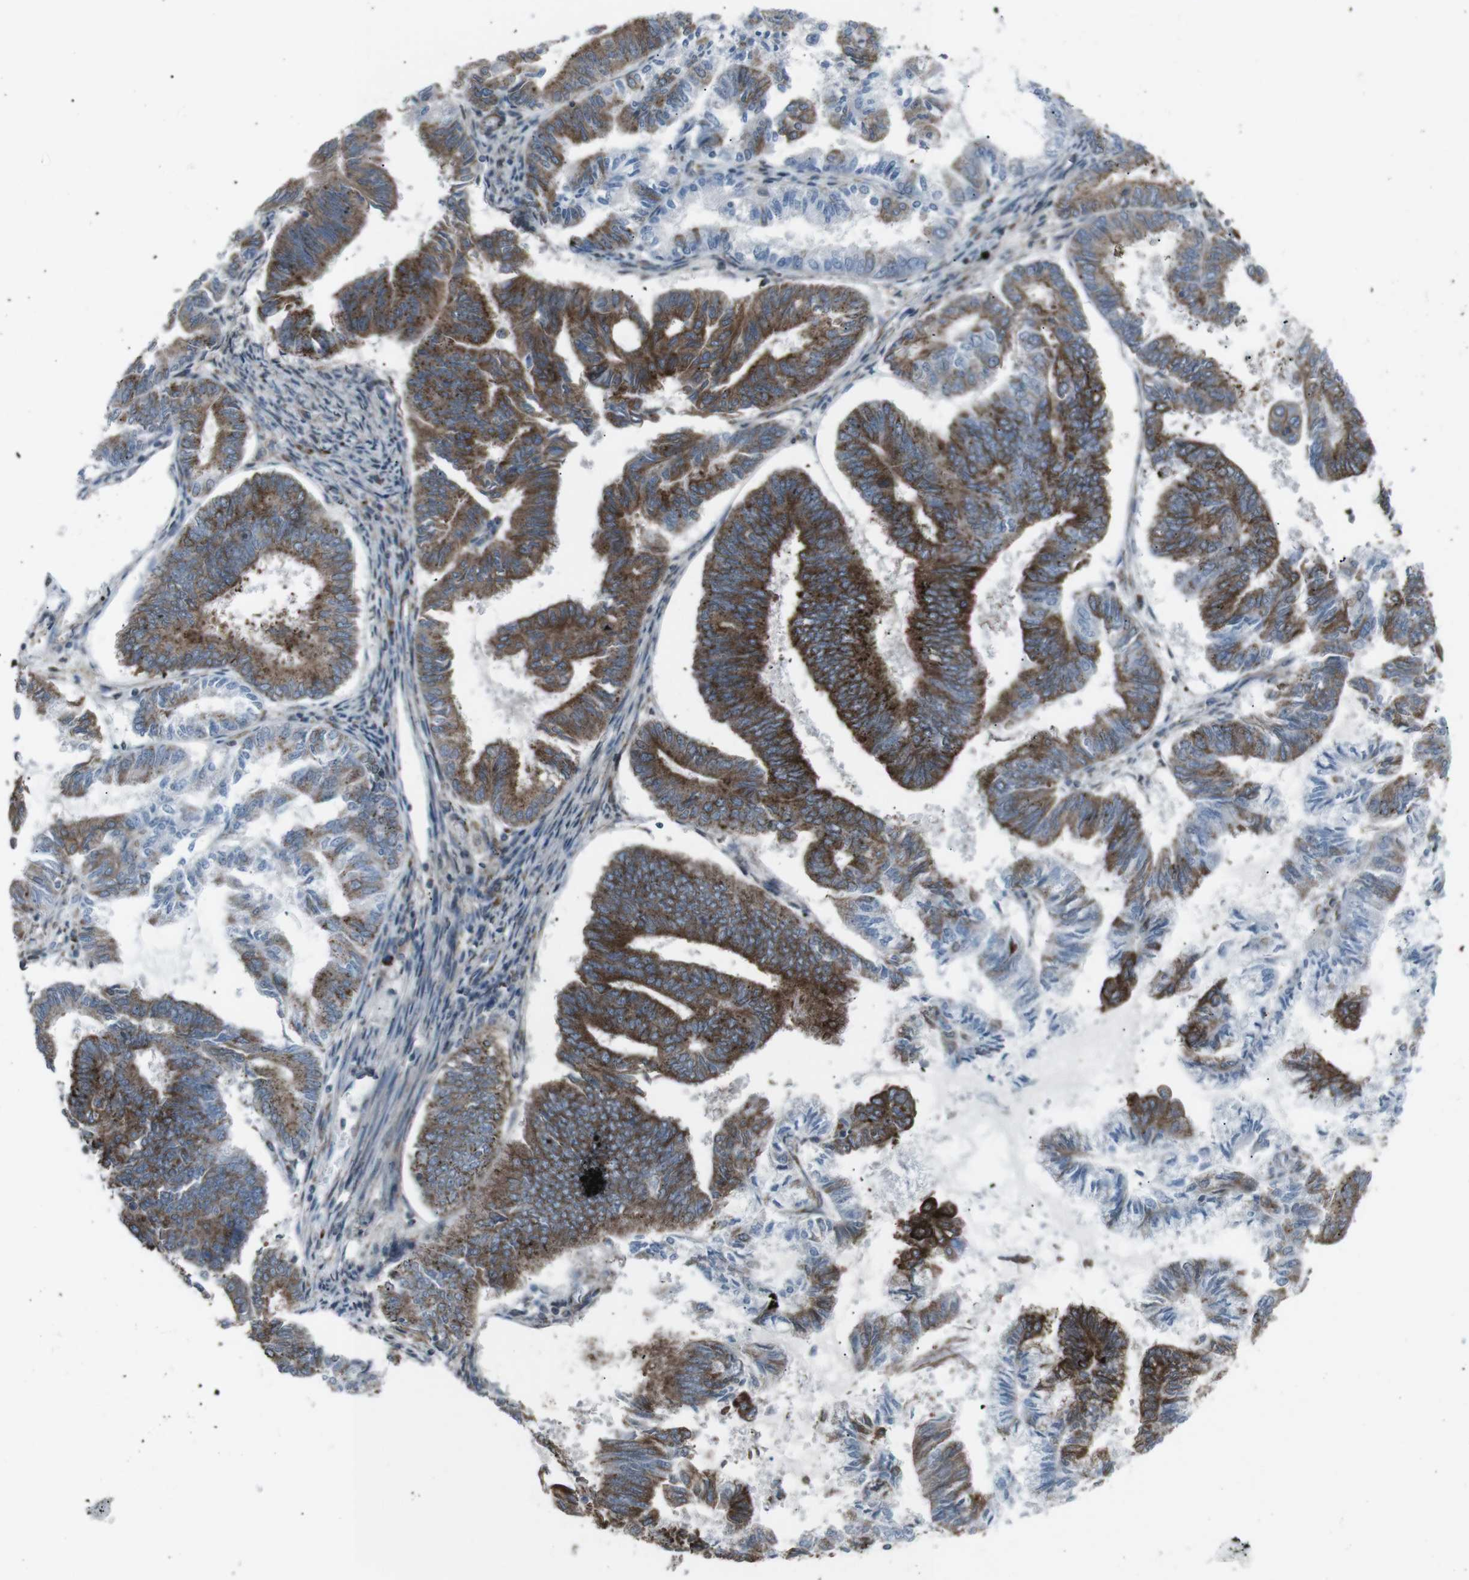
{"staining": {"intensity": "moderate", "quantity": ">75%", "location": "cytoplasmic/membranous"}, "tissue": "endometrial cancer", "cell_type": "Tumor cells", "image_type": "cancer", "snomed": [{"axis": "morphology", "description": "Adenocarcinoma, NOS"}, {"axis": "topography", "description": "Endometrium"}], "caption": "Immunohistochemical staining of endometrial cancer (adenocarcinoma) demonstrates medium levels of moderate cytoplasmic/membranous positivity in about >75% of tumor cells.", "gene": "LNPK", "patient": {"sex": "female", "age": 86}}